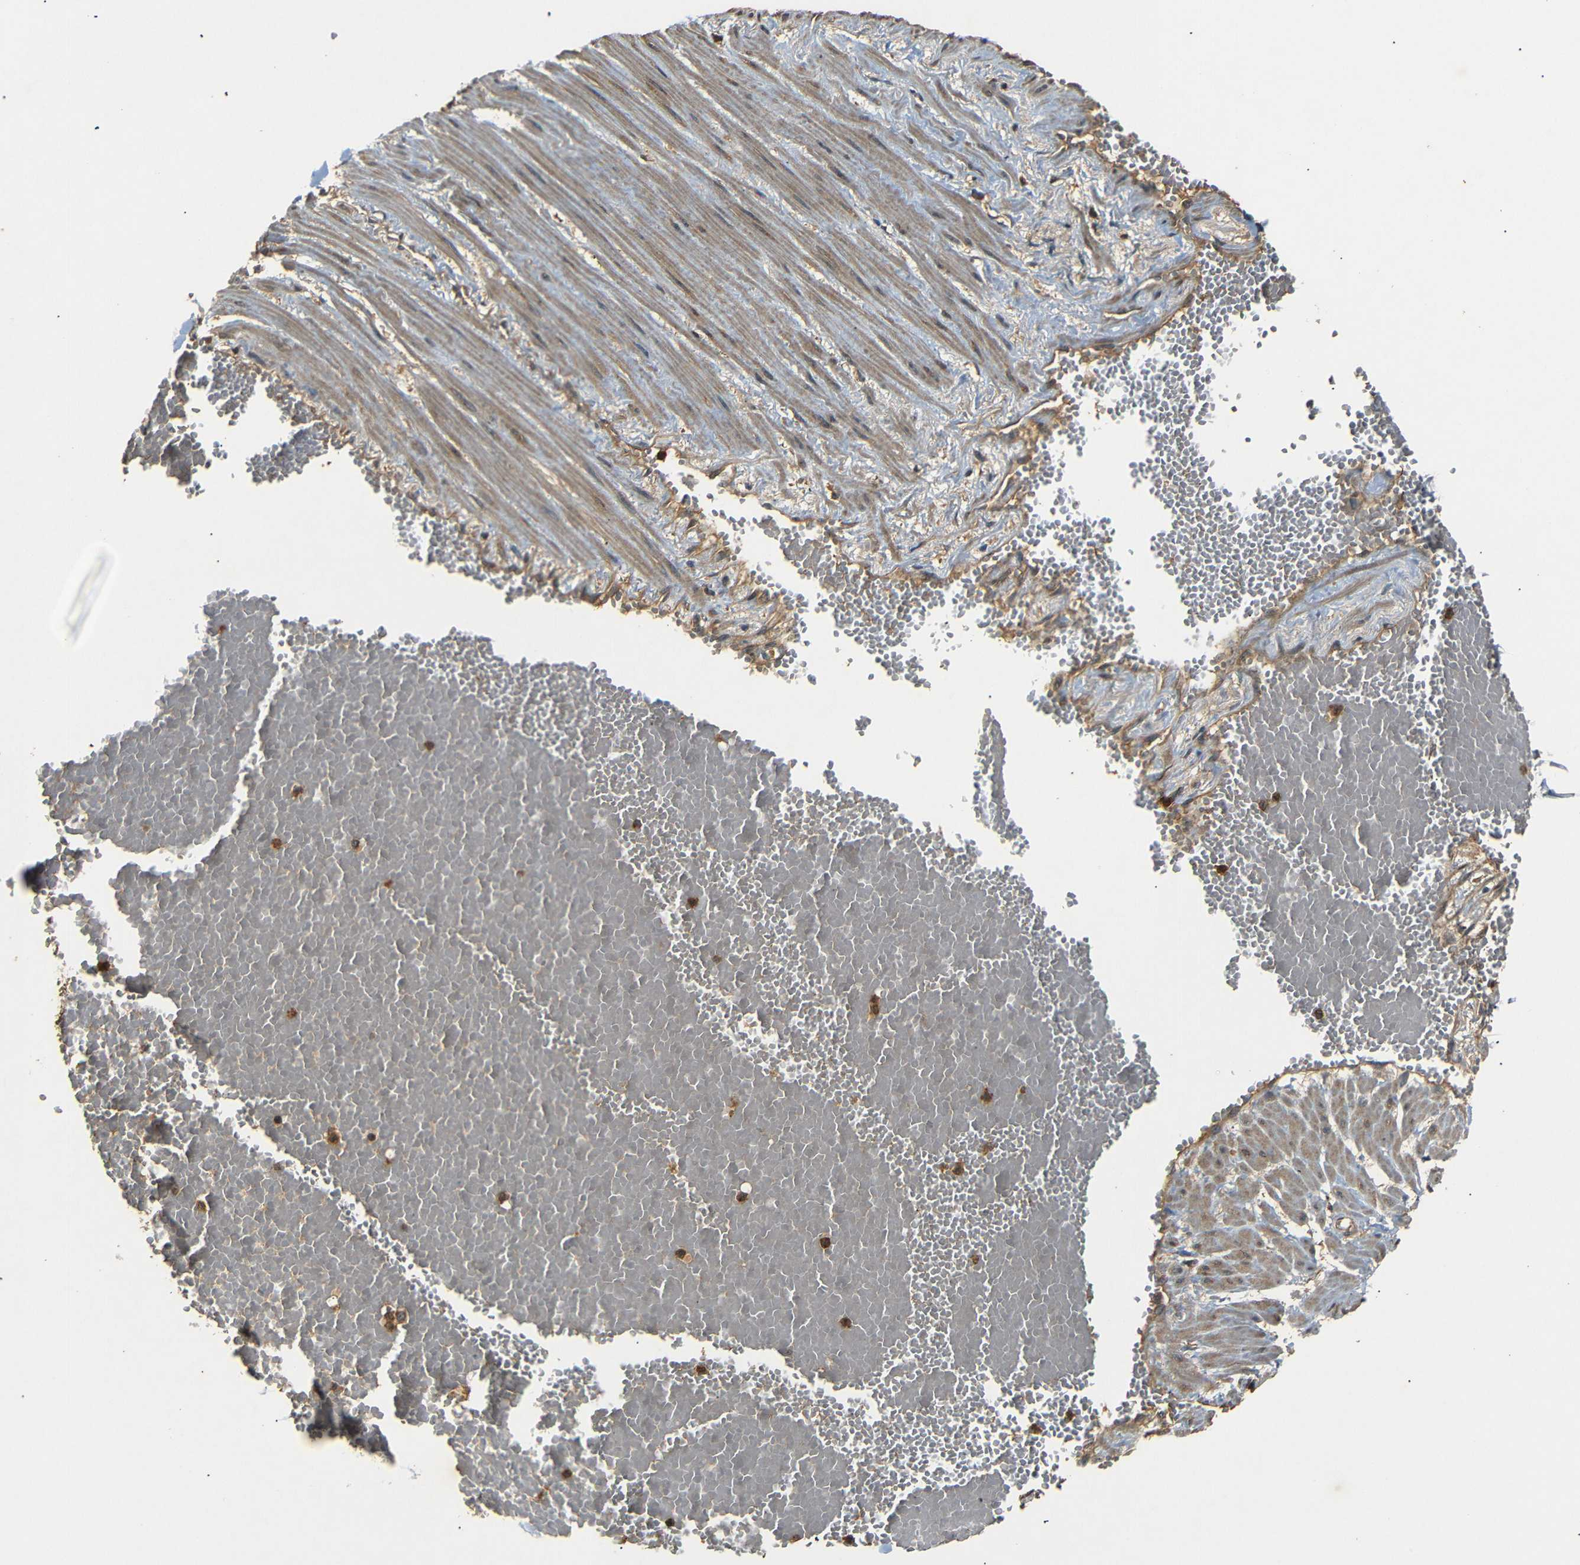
{"staining": {"intensity": "moderate", "quantity": "25%-75%", "location": "cytoplasmic/membranous"}, "tissue": "adipose tissue", "cell_type": "Adipocytes", "image_type": "normal", "snomed": [{"axis": "morphology", "description": "Normal tissue, NOS"}, {"axis": "topography", "description": "Soft tissue"}, {"axis": "topography", "description": "Vascular tissue"}], "caption": "Immunohistochemistry (IHC) of normal adipose tissue displays medium levels of moderate cytoplasmic/membranous staining in about 25%-75% of adipocytes. Using DAB (3,3'-diaminobenzidine) (brown) and hematoxylin (blue) stains, captured at high magnification using brightfield microscopy.", "gene": "TANK", "patient": {"sex": "female", "age": 35}}